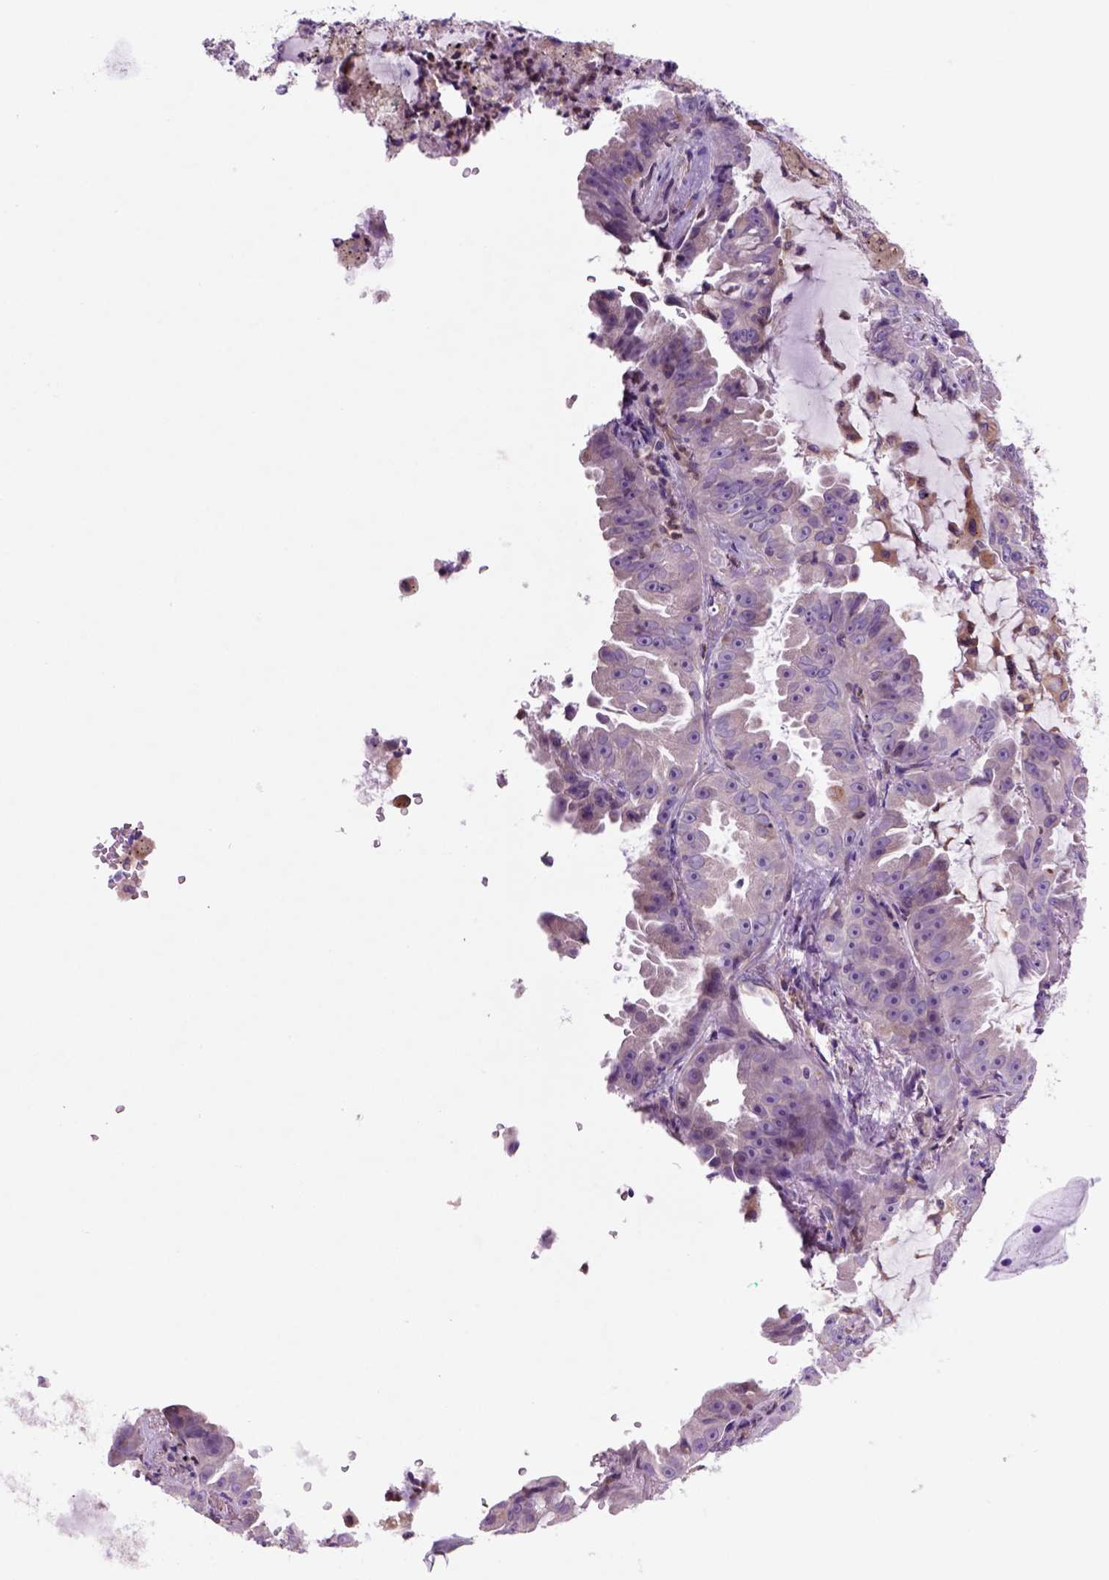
{"staining": {"intensity": "moderate", "quantity": "<25%", "location": "cytoplasmic/membranous"}, "tissue": "lung cancer", "cell_type": "Tumor cells", "image_type": "cancer", "snomed": [{"axis": "morphology", "description": "Adenocarcinoma, NOS"}, {"axis": "topography", "description": "Lung"}], "caption": "Adenocarcinoma (lung) stained with DAB immunohistochemistry reveals low levels of moderate cytoplasmic/membranous expression in about <25% of tumor cells. Using DAB (3,3'-diaminobenzidine) (brown) and hematoxylin (blue) stains, captured at high magnification using brightfield microscopy.", "gene": "PIAS3", "patient": {"sex": "female", "age": 52}}